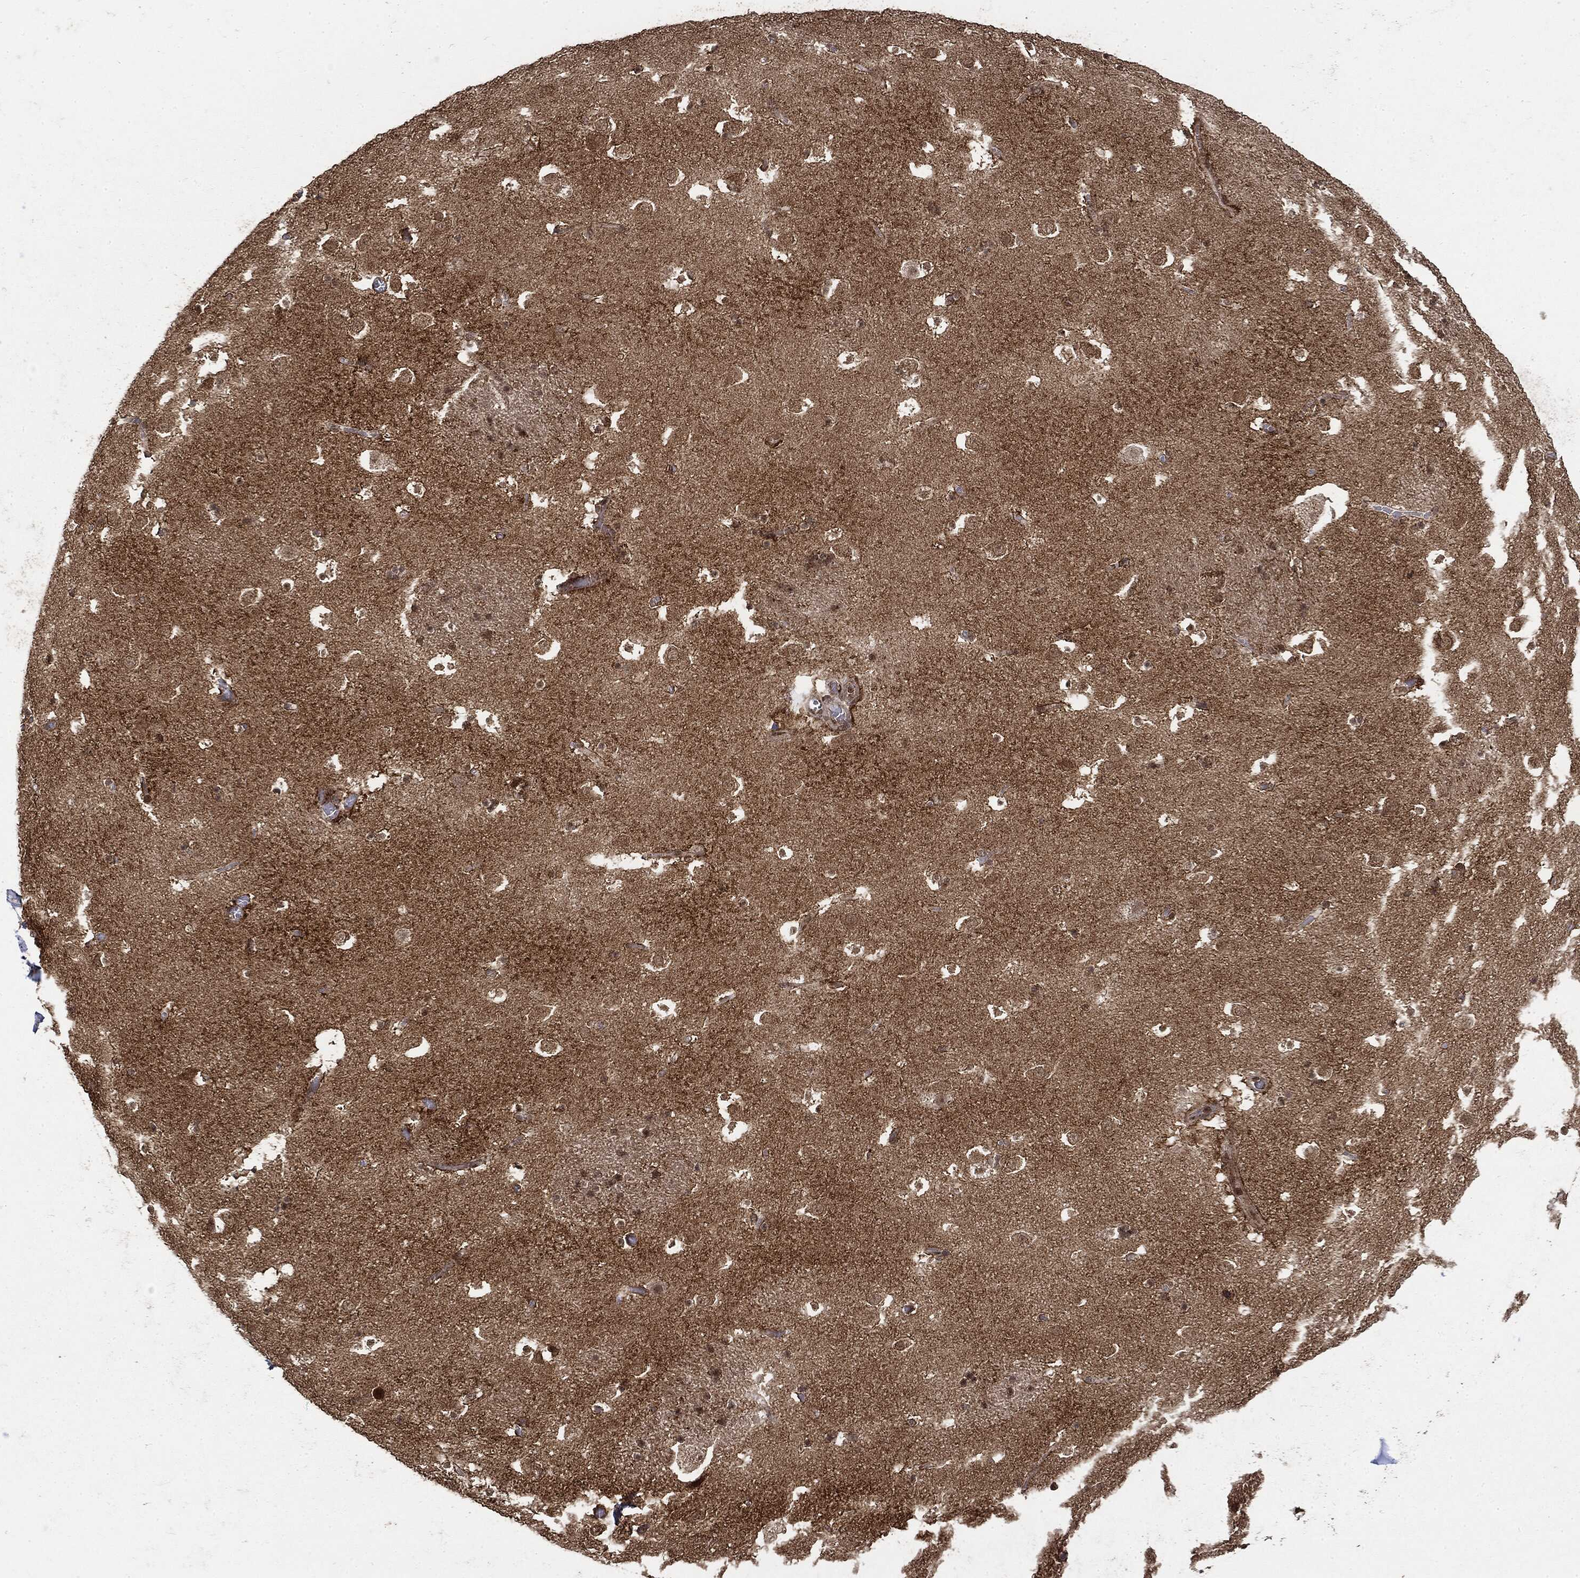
{"staining": {"intensity": "moderate", "quantity": ">75%", "location": "nuclear"}, "tissue": "caudate", "cell_type": "Glial cells", "image_type": "normal", "snomed": [{"axis": "morphology", "description": "Normal tissue, NOS"}, {"axis": "topography", "description": "Lateral ventricle wall"}], "caption": "Protein analysis of unremarkable caudate displays moderate nuclear staining in approximately >75% of glial cells. (DAB (3,3'-diaminobenzidine) IHC, brown staining for protein, blue staining for nuclei).", "gene": "CTDP1", "patient": {"sex": "female", "age": 42}}